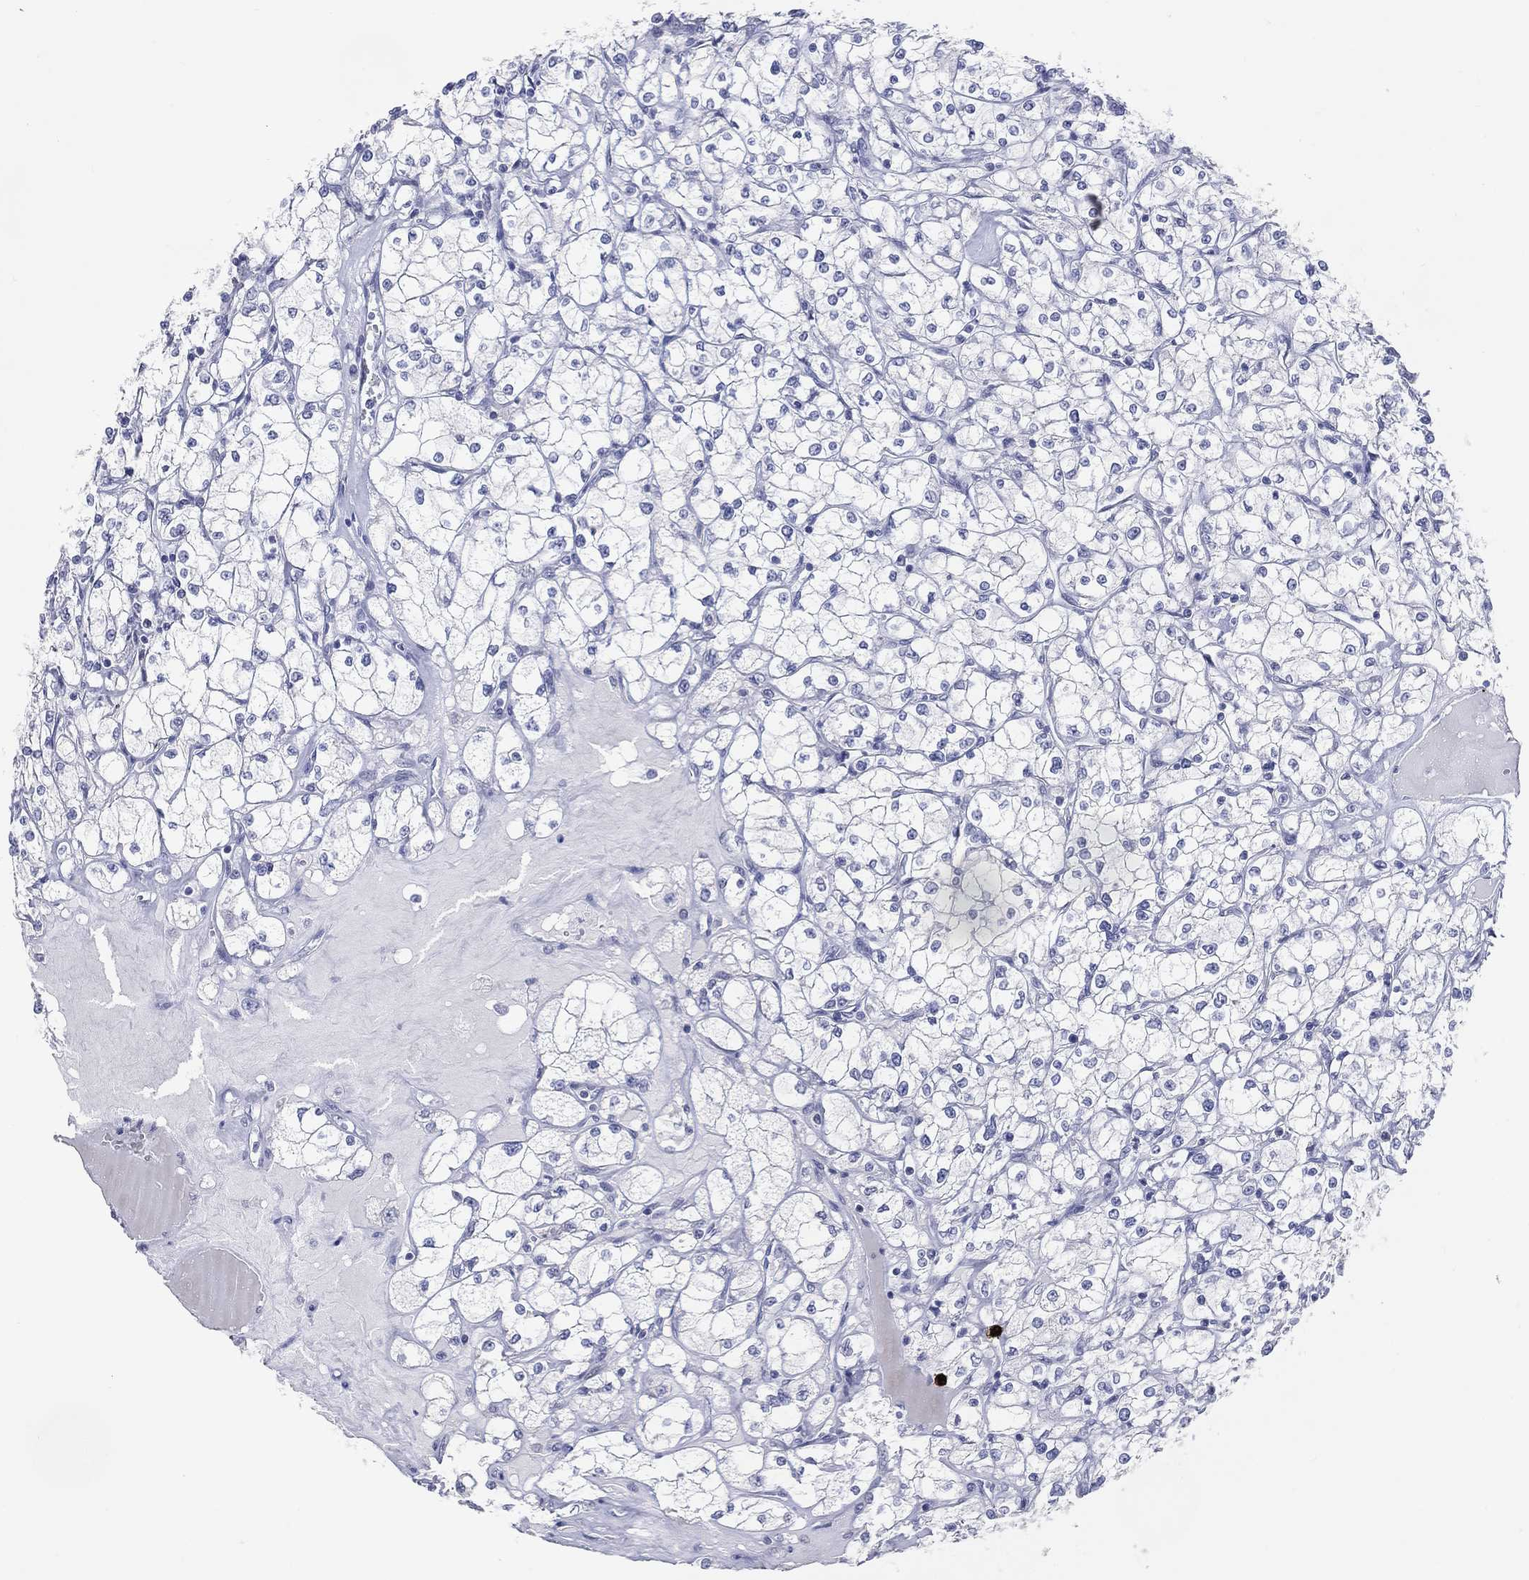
{"staining": {"intensity": "negative", "quantity": "none", "location": "none"}, "tissue": "renal cancer", "cell_type": "Tumor cells", "image_type": "cancer", "snomed": [{"axis": "morphology", "description": "Adenocarcinoma, NOS"}, {"axis": "topography", "description": "Kidney"}], "caption": "There is no significant staining in tumor cells of renal adenocarcinoma.", "gene": "CFAP58", "patient": {"sex": "male", "age": 67}}